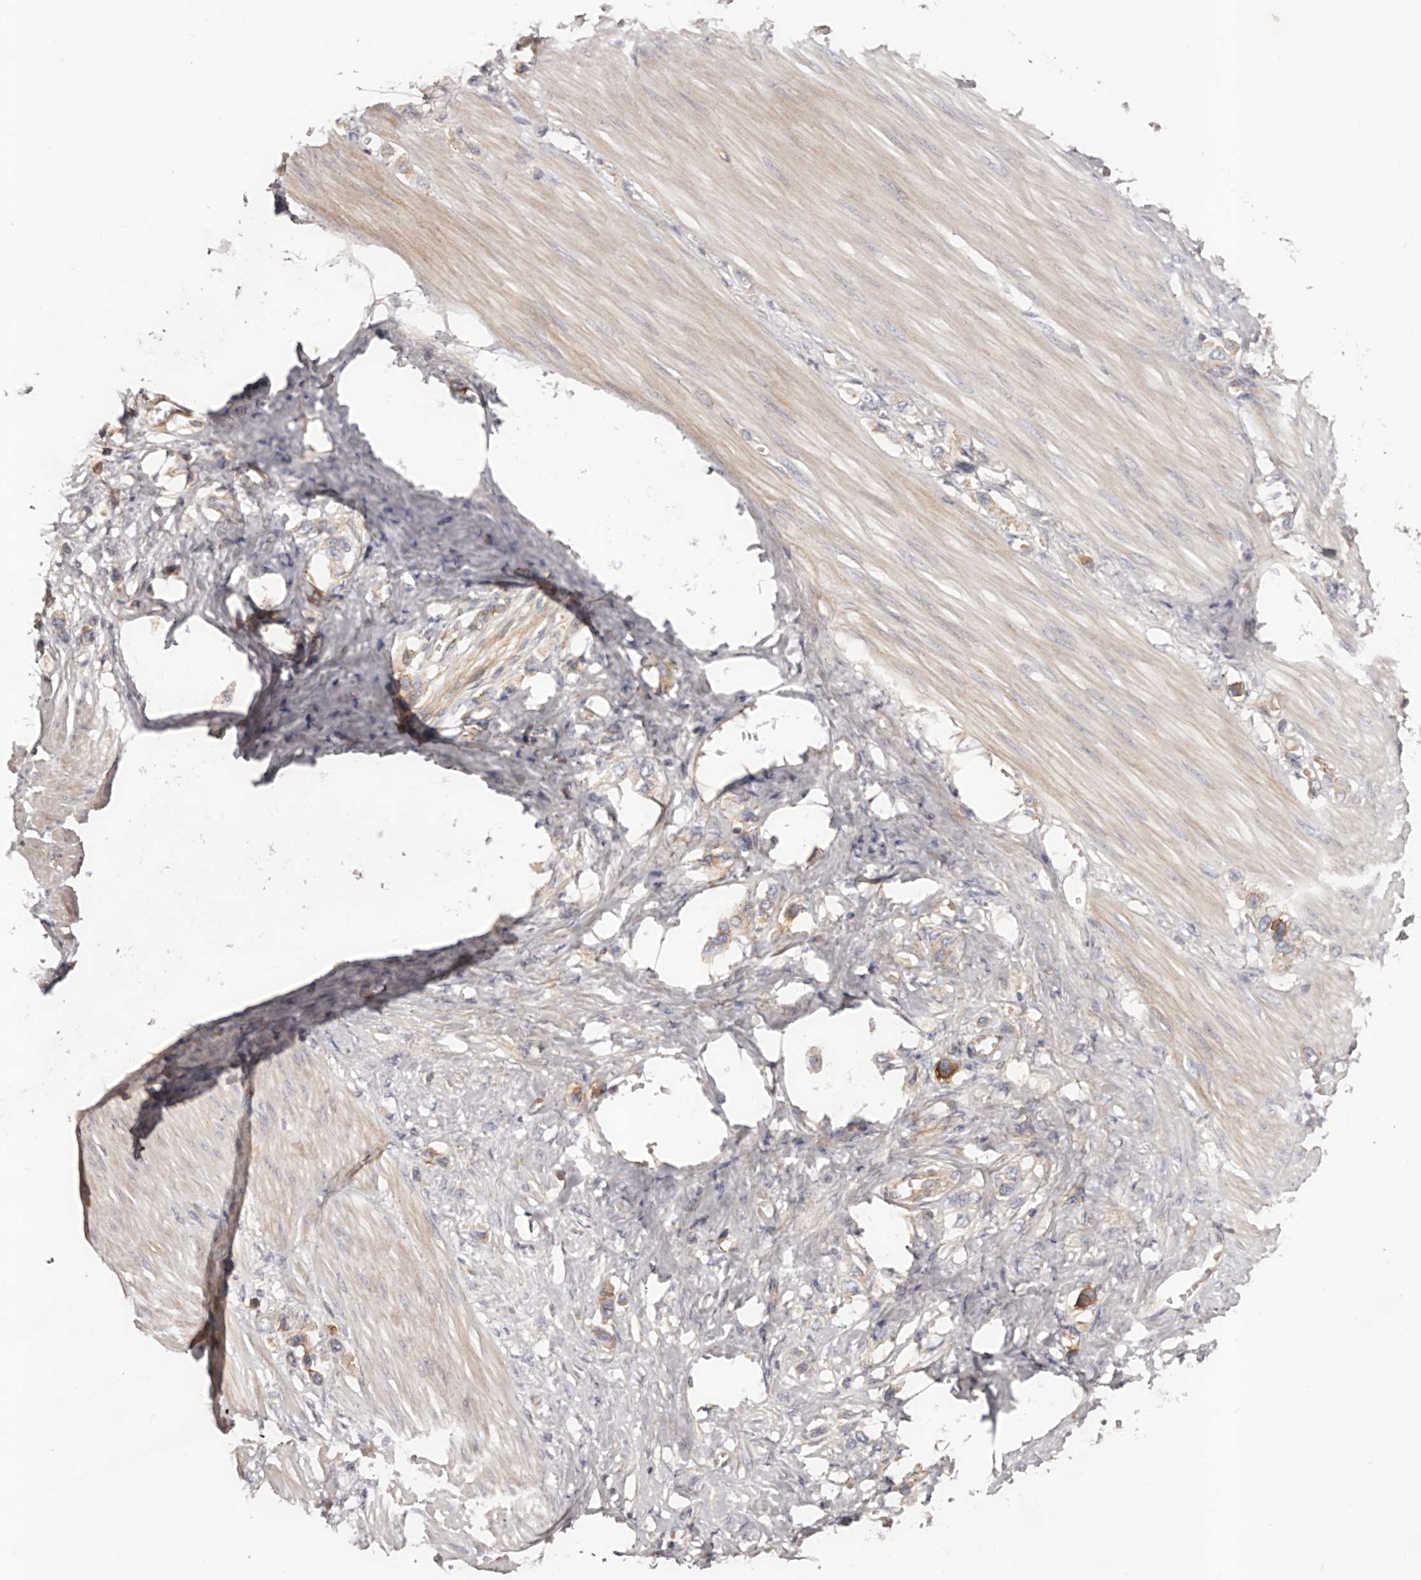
{"staining": {"intensity": "moderate", "quantity": "25%-75%", "location": "cytoplasmic/membranous"}, "tissue": "stomach cancer", "cell_type": "Tumor cells", "image_type": "cancer", "snomed": [{"axis": "morphology", "description": "Adenocarcinoma, NOS"}, {"axis": "topography", "description": "Stomach"}], "caption": "Moderate cytoplasmic/membranous positivity for a protein is present in approximately 25%-75% of tumor cells of stomach adenocarcinoma using immunohistochemistry.", "gene": "DMRT2", "patient": {"sex": "female", "age": 65}}